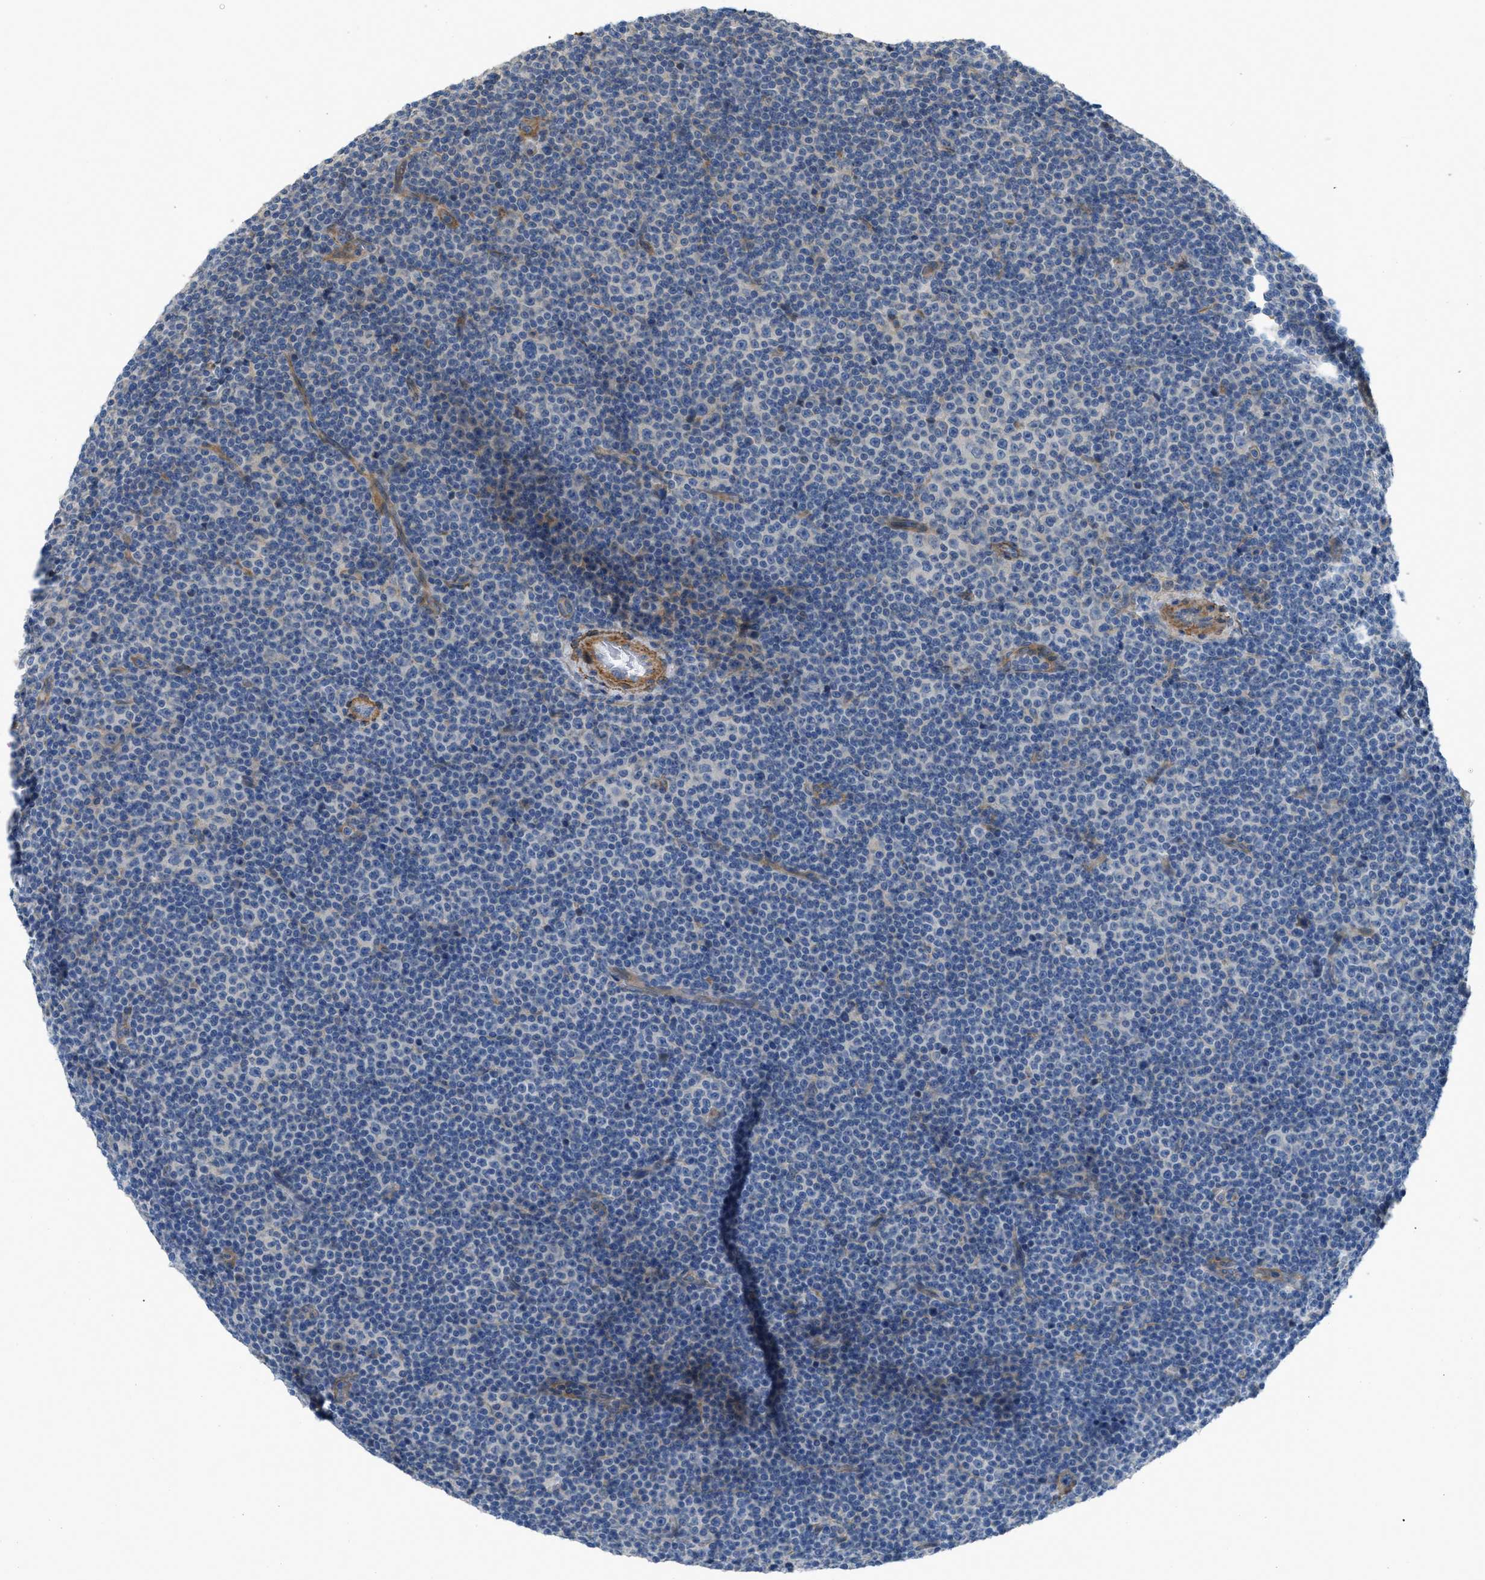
{"staining": {"intensity": "negative", "quantity": "none", "location": "none"}, "tissue": "lymphoma", "cell_type": "Tumor cells", "image_type": "cancer", "snomed": [{"axis": "morphology", "description": "Malignant lymphoma, non-Hodgkin's type, Low grade"}, {"axis": "topography", "description": "Lymph node"}], "caption": "The immunohistochemistry histopathology image has no significant expression in tumor cells of malignant lymphoma, non-Hodgkin's type (low-grade) tissue.", "gene": "BMPR1A", "patient": {"sex": "female", "age": 67}}